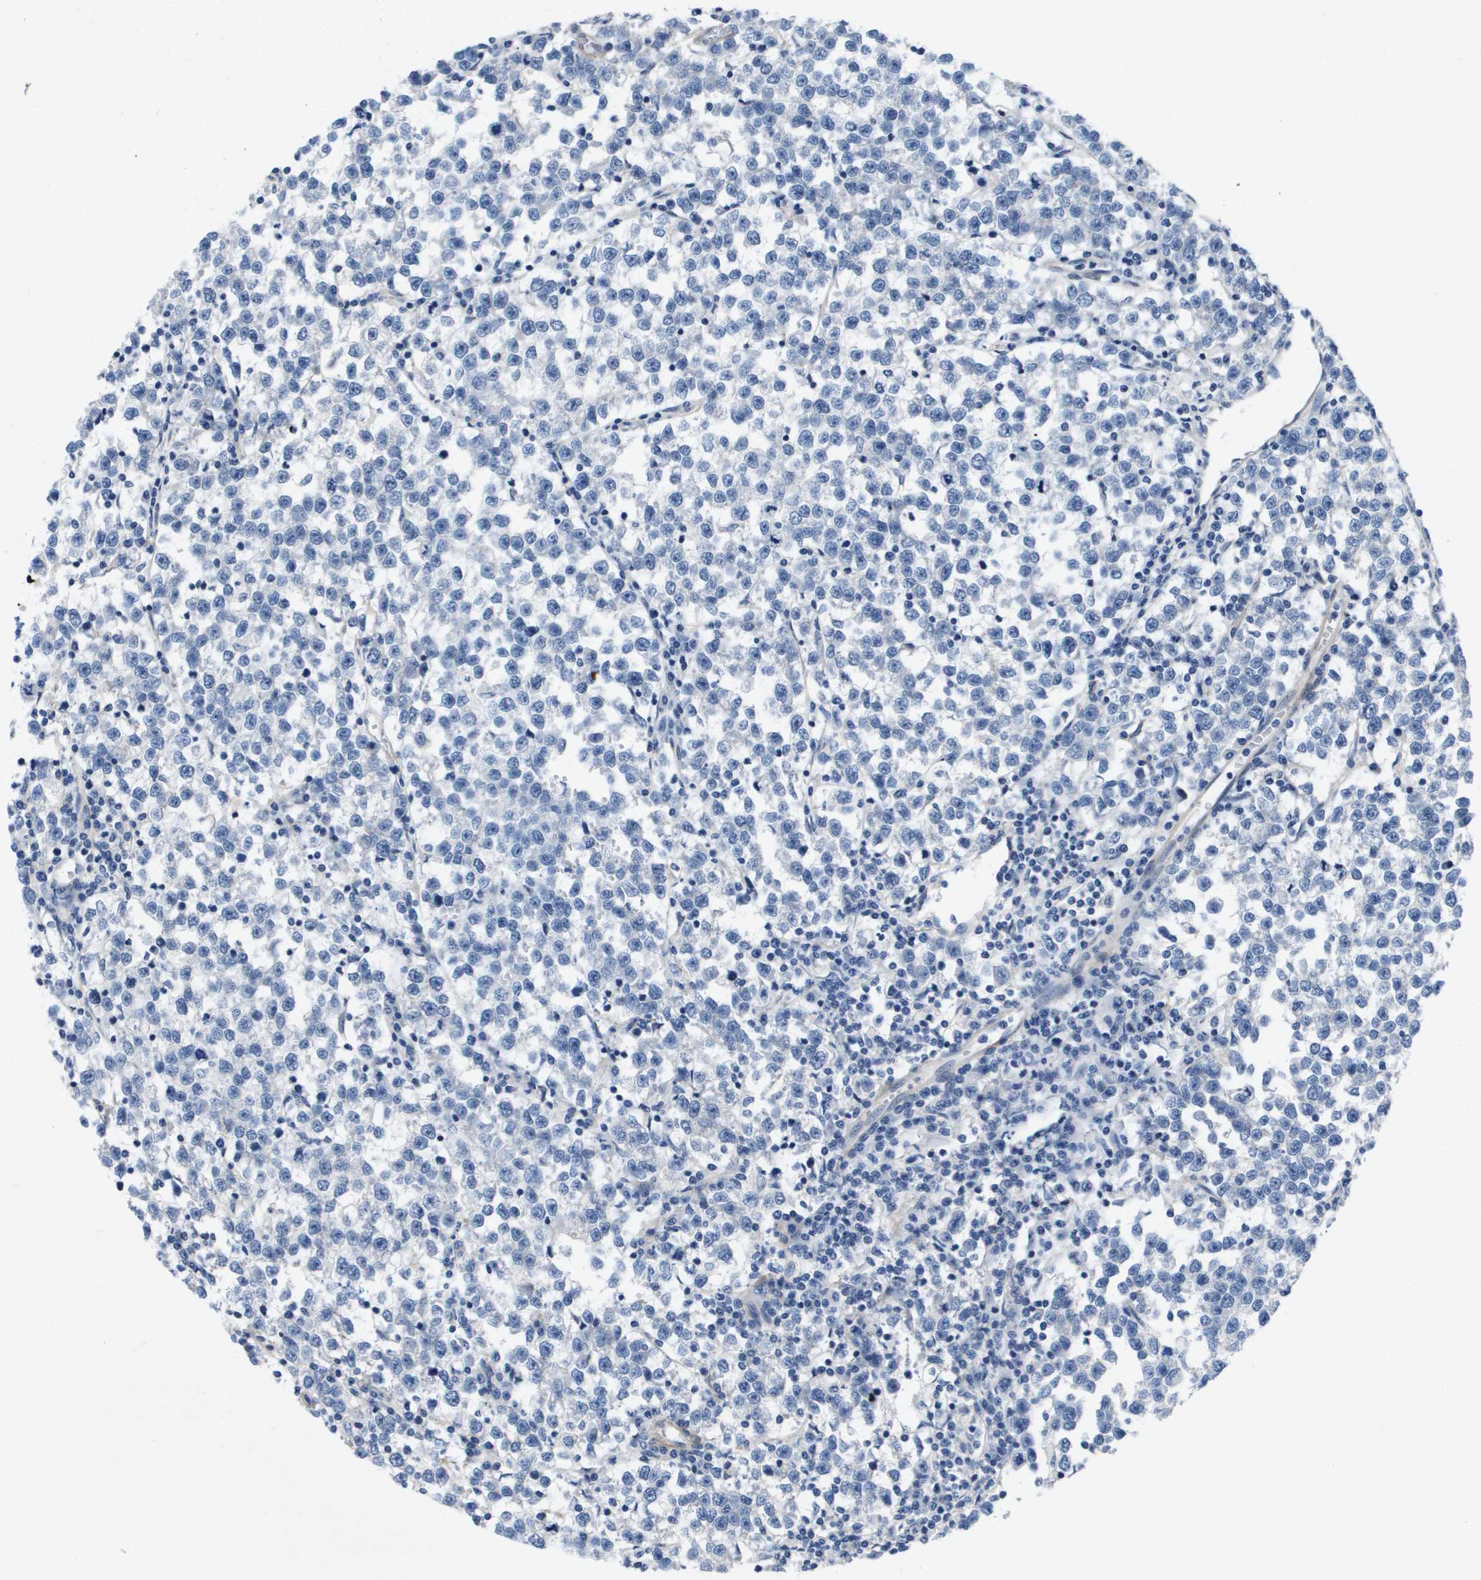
{"staining": {"intensity": "negative", "quantity": "none", "location": "none"}, "tissue": "testis cancer", "cell_type": "Tumor cells", "image_type": "cancer", "snomed": [{"axis": "morphology", "description": "Normal tissue, NOS"}, {"axis": "morphology", "description": "Seminoma, NOS"}, {"axis": "topography", "description": "Testis"}], "caption": "An immunohistochemistry photomicrograph of seminoma (testis) is shown. There is no staining in tumor cells of seminoma (testis).", "gene": "LPP", "patient": {"sex": "male", "age": 43}}